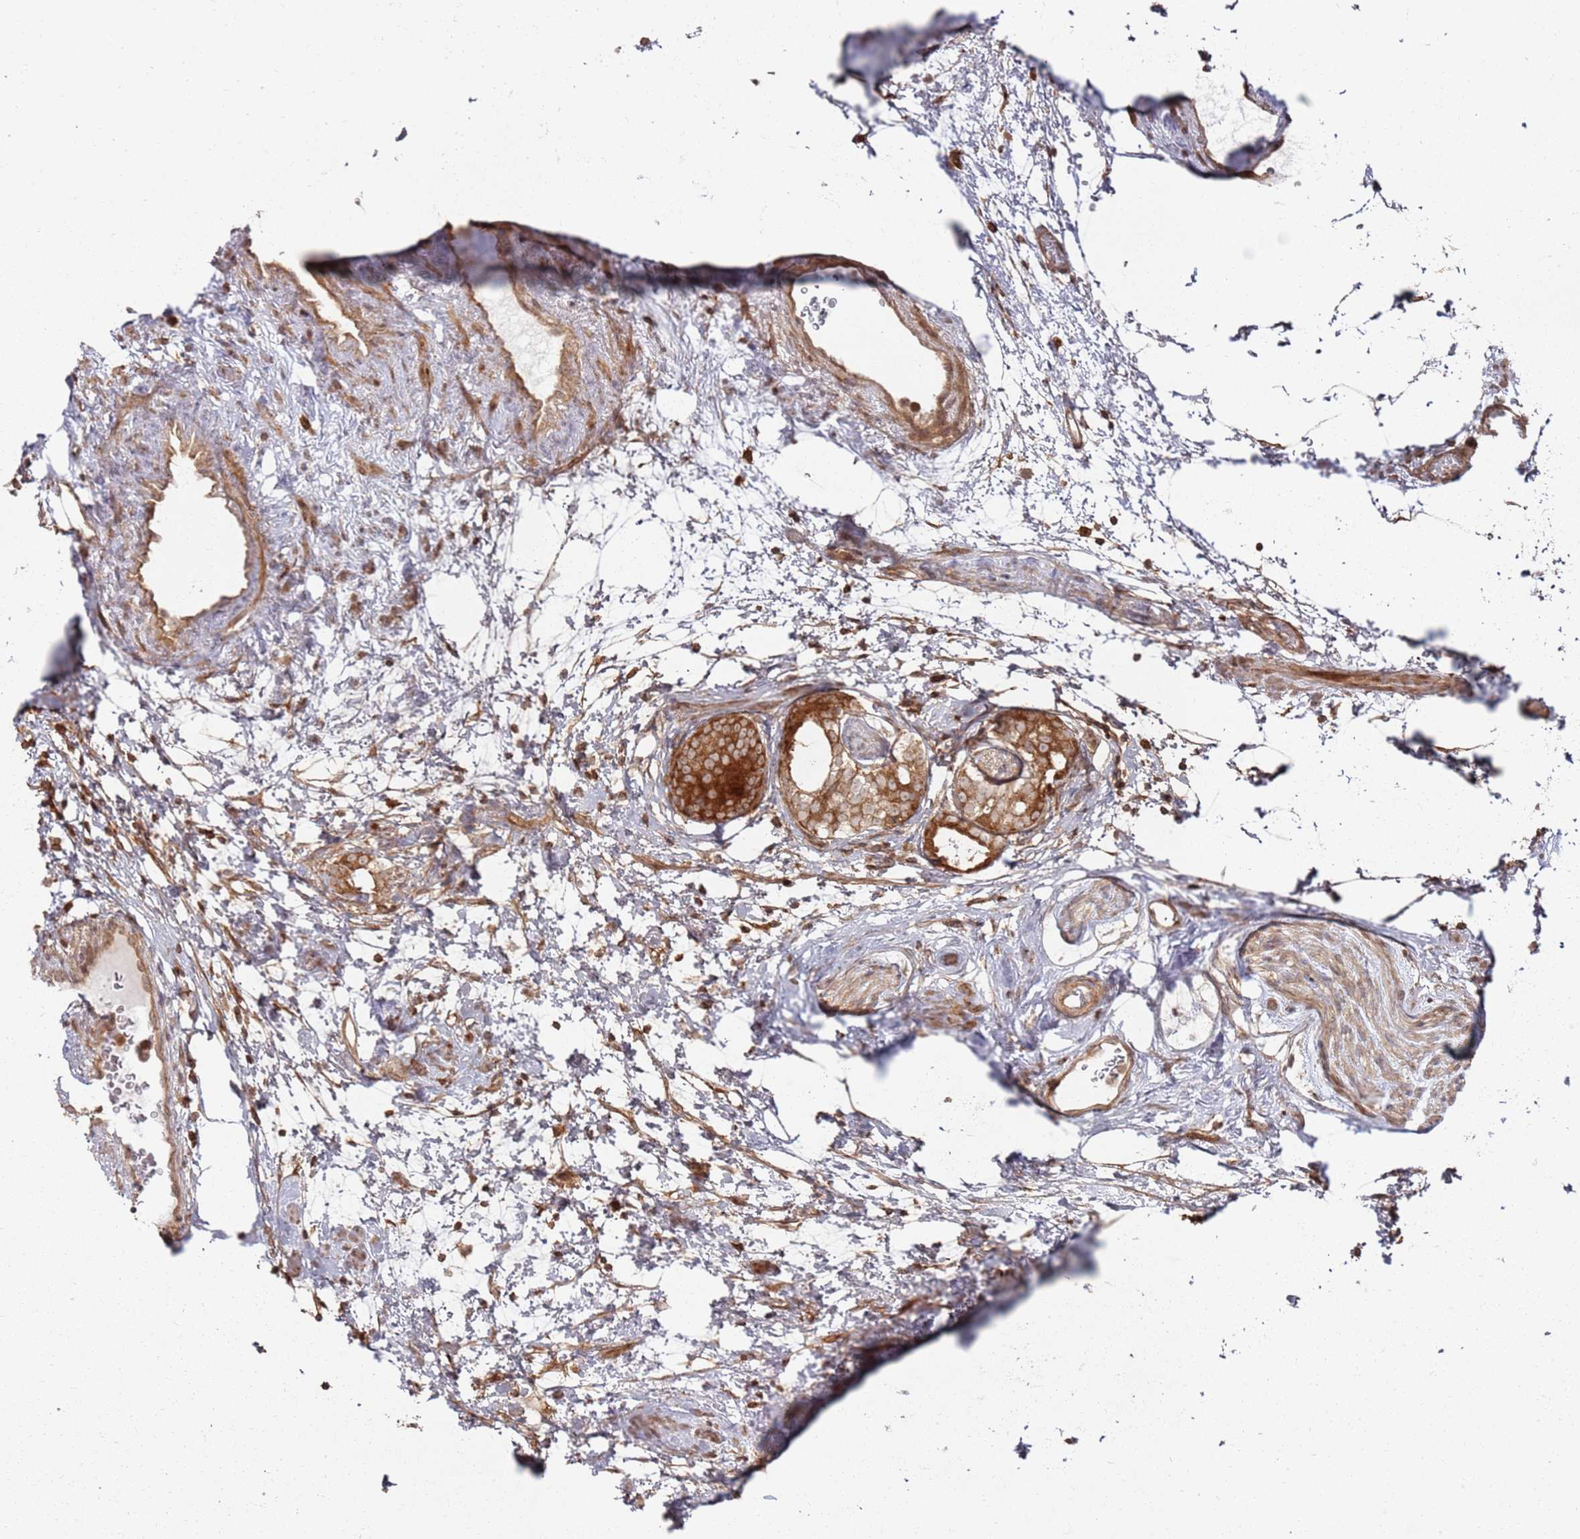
{"staining": {"intensity": "strong", "quantity": ">75%", "location": "cytoplasmic/membranous"}, "tissue": "prostate cancer", "cell_type": "Tumor cells", "image_type": "cancer", "snomed": [{"axis": "morphology", "description": "Adenocarcinoma, Low grade"}, {"axis": "topography", "description": "Prostate"}], "caption": "A brown stain labels strong cytoplasmic/membranous staining of a protein in prostate low-grade adenocarcinoma tumor cells.", "gene": "PIH1D1", "patient": {"sex": "male", "age": 63}}